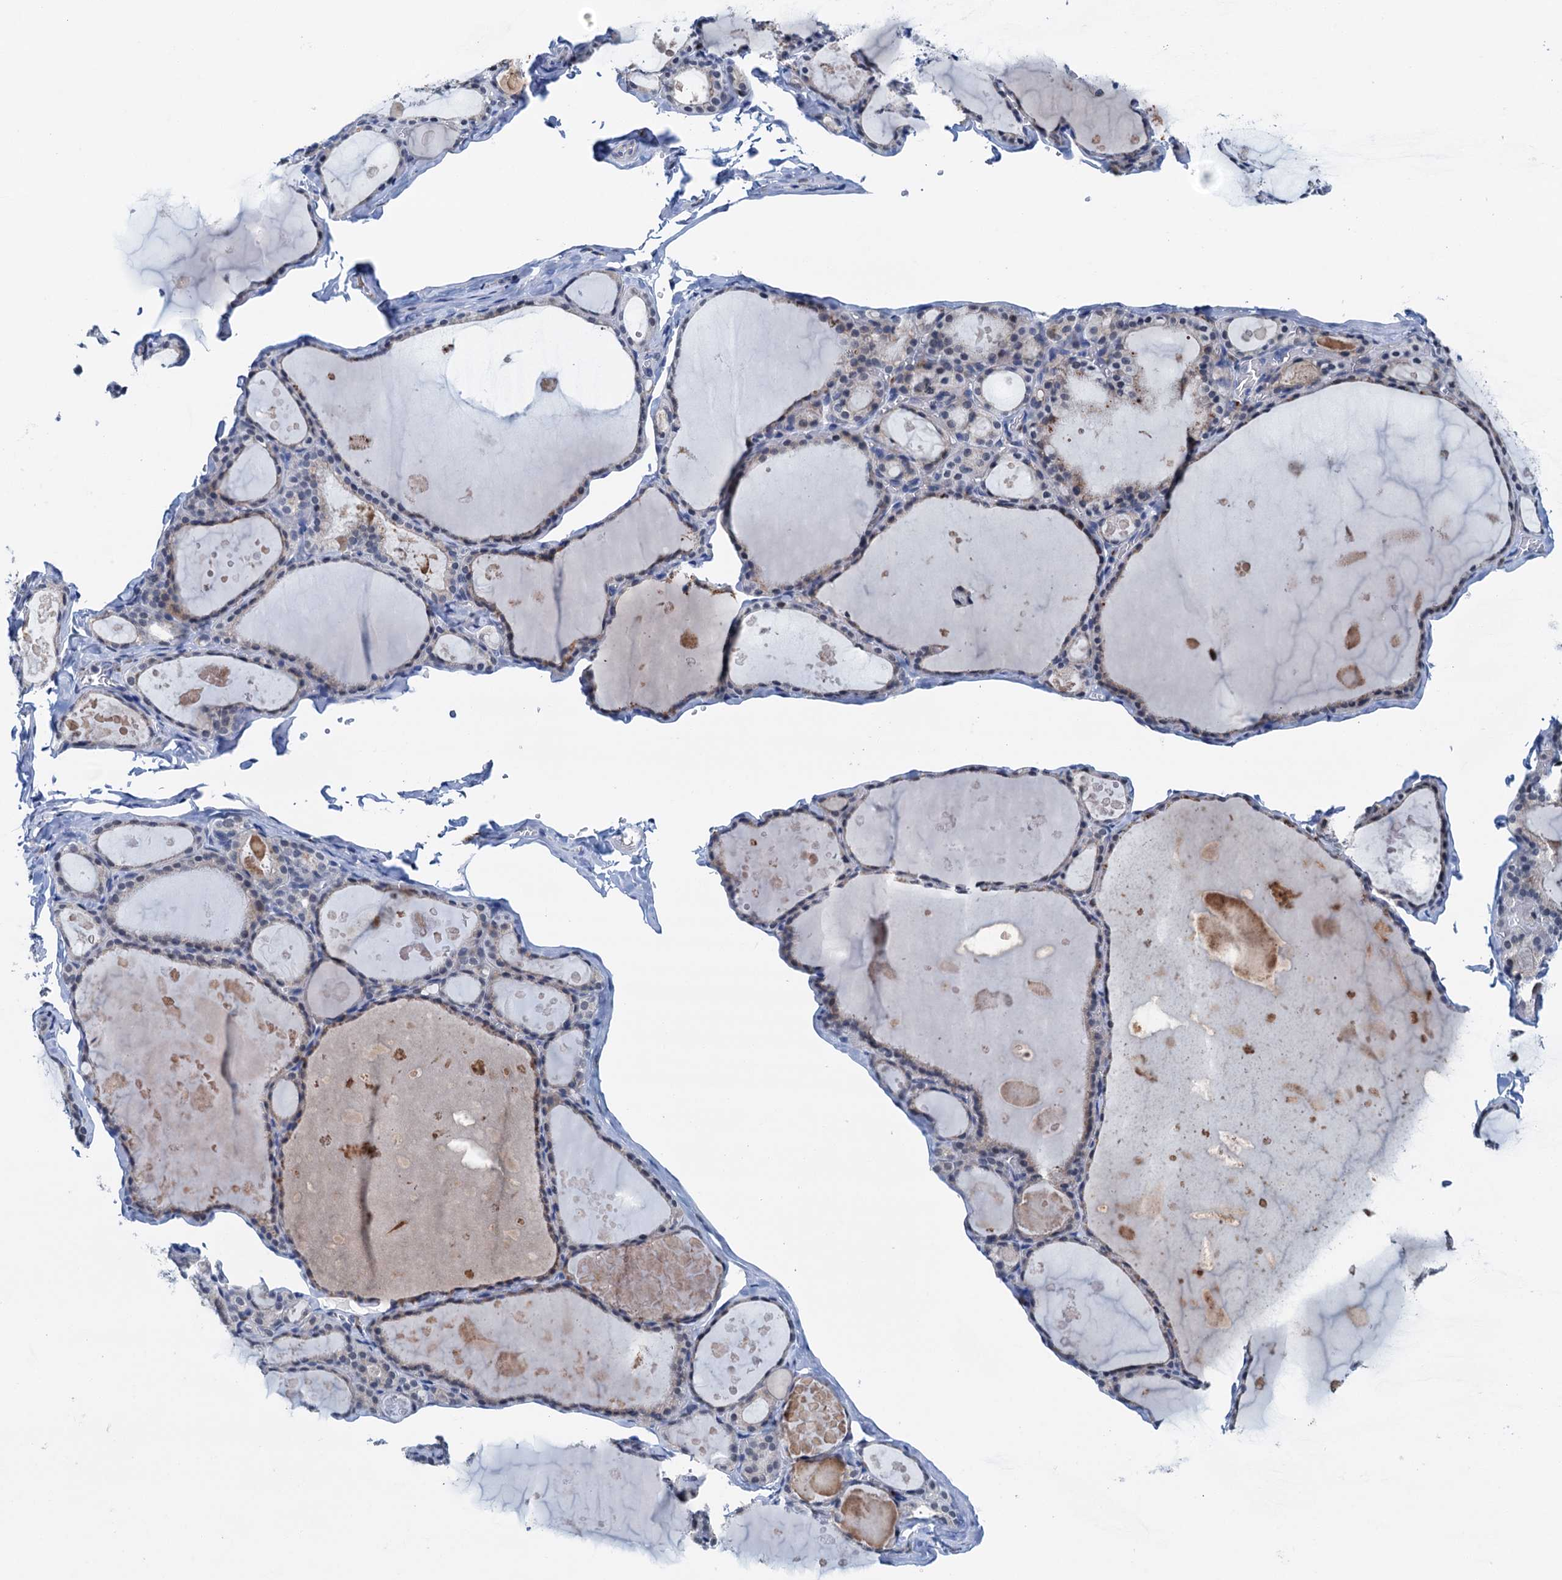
{"staining": {"intensity": "weak", "quantity": "<25%", "location": "cytoplasmic/membranous"}, "tissue": "thyroid gland", "cell_type": "Glandular cells", "image_type": "normal", "snomed": [{"axis": "morphology", "description": "Normal tissue, NOS"}, {"axis": "topography", "description": "Thyroid gland"}], "caption": "Image shows no significant protein positivity in glandular cells of unremarkable thyroid gland. Nuclei are stained in blue.", "gene": "SHLD1", "patient": {"sex": "male", "age": 56}}